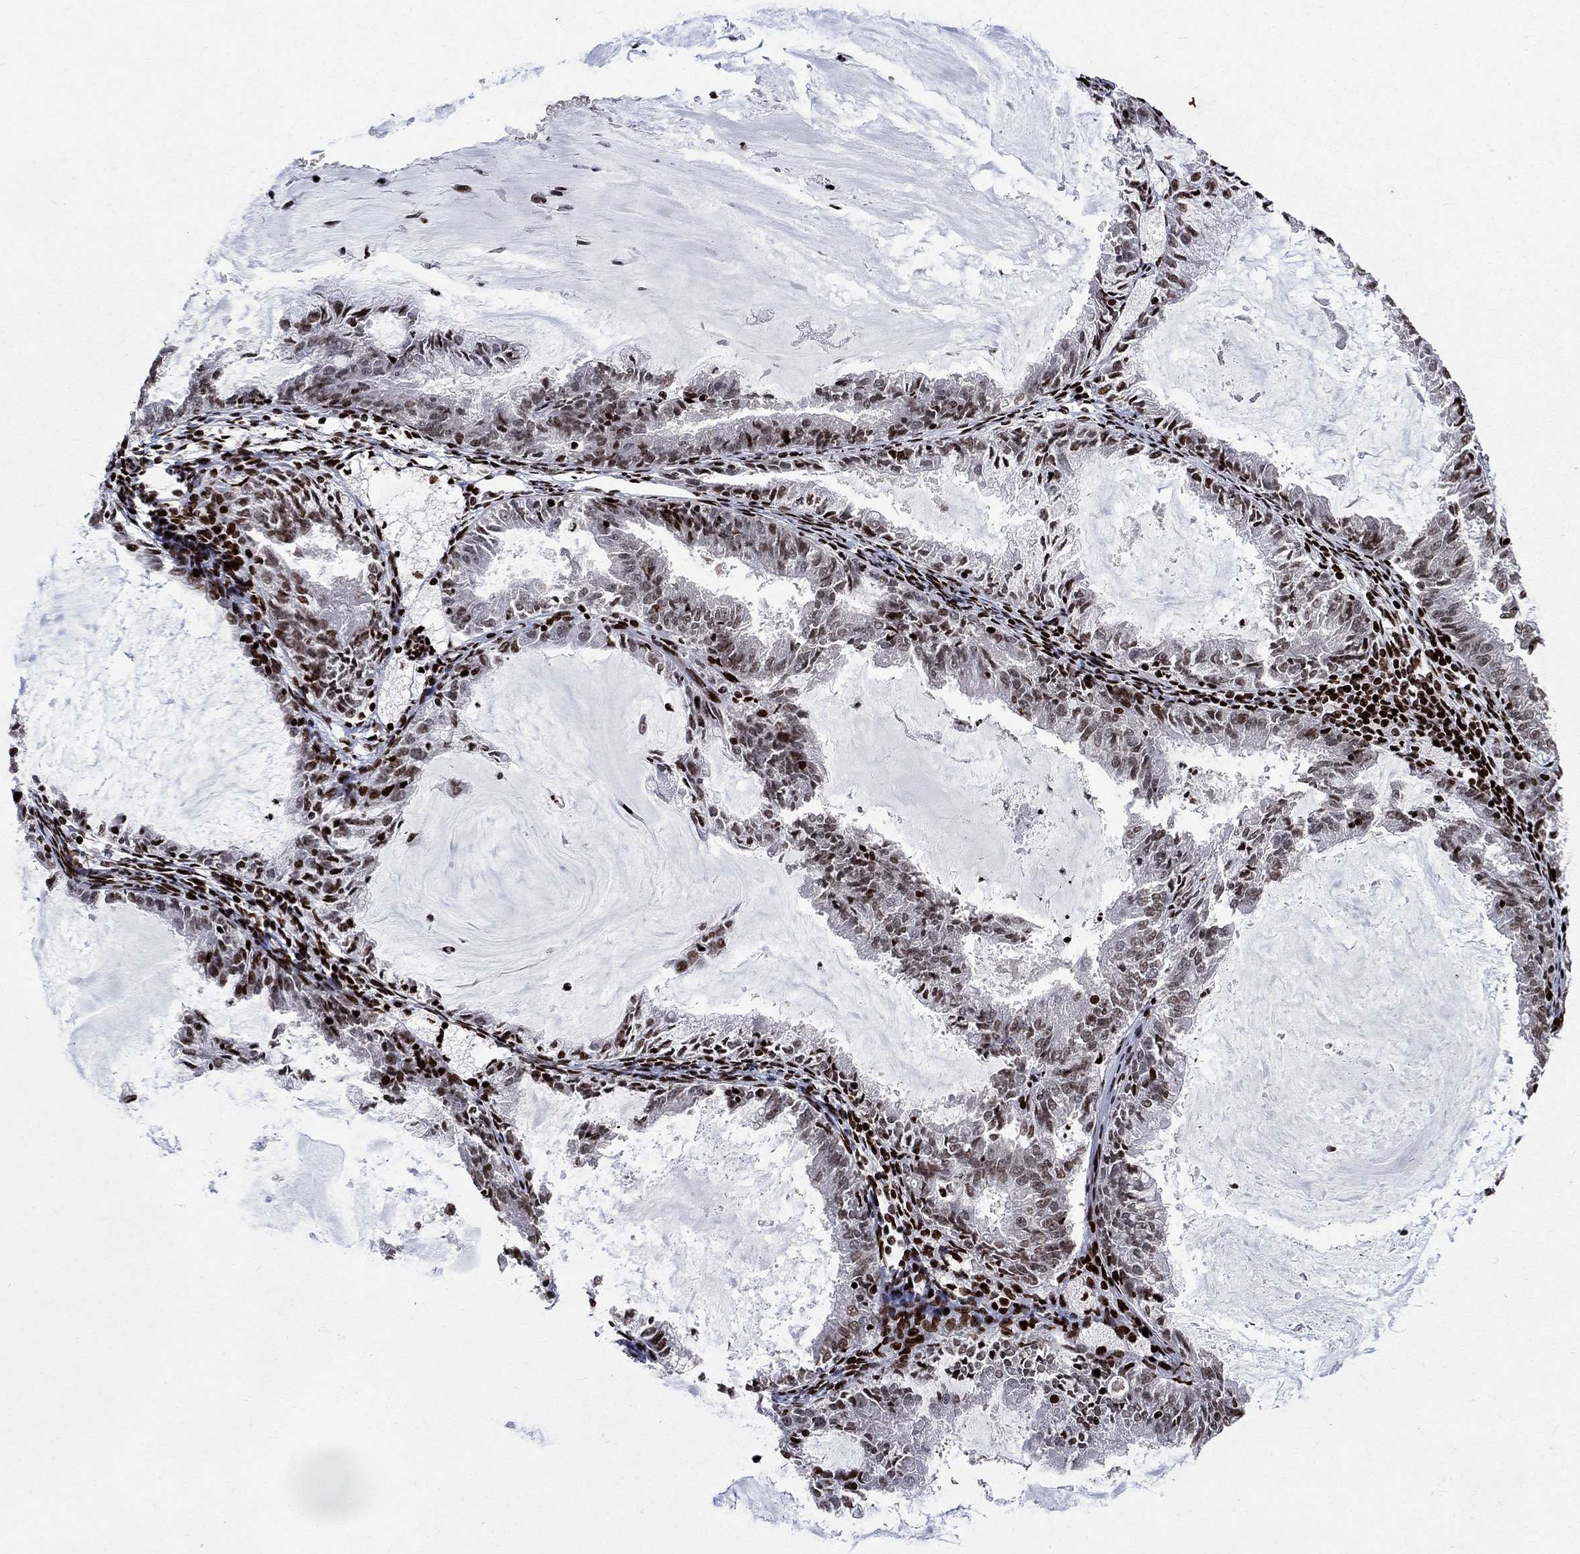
{"staining": {"intensity": "moderate", "quantity": "<25%", "location": "nuclear"}, "tissue": "endometrial cancer", "cell_type": "Tumor cells", "image_type": "cancer", "snomed": [{"axis": "morphology", "description": "Adenocarcinoma, NOS"}, {"axis": "topography", "description": "Endometrium"}], "caption": "Endometrial adenocarcinoma stained with IHC displays moderate nuclear positivity in approximately <25% of tumor cells.", "gene": "SRSF3", "patient": {"sex": "female", "age": 57}}